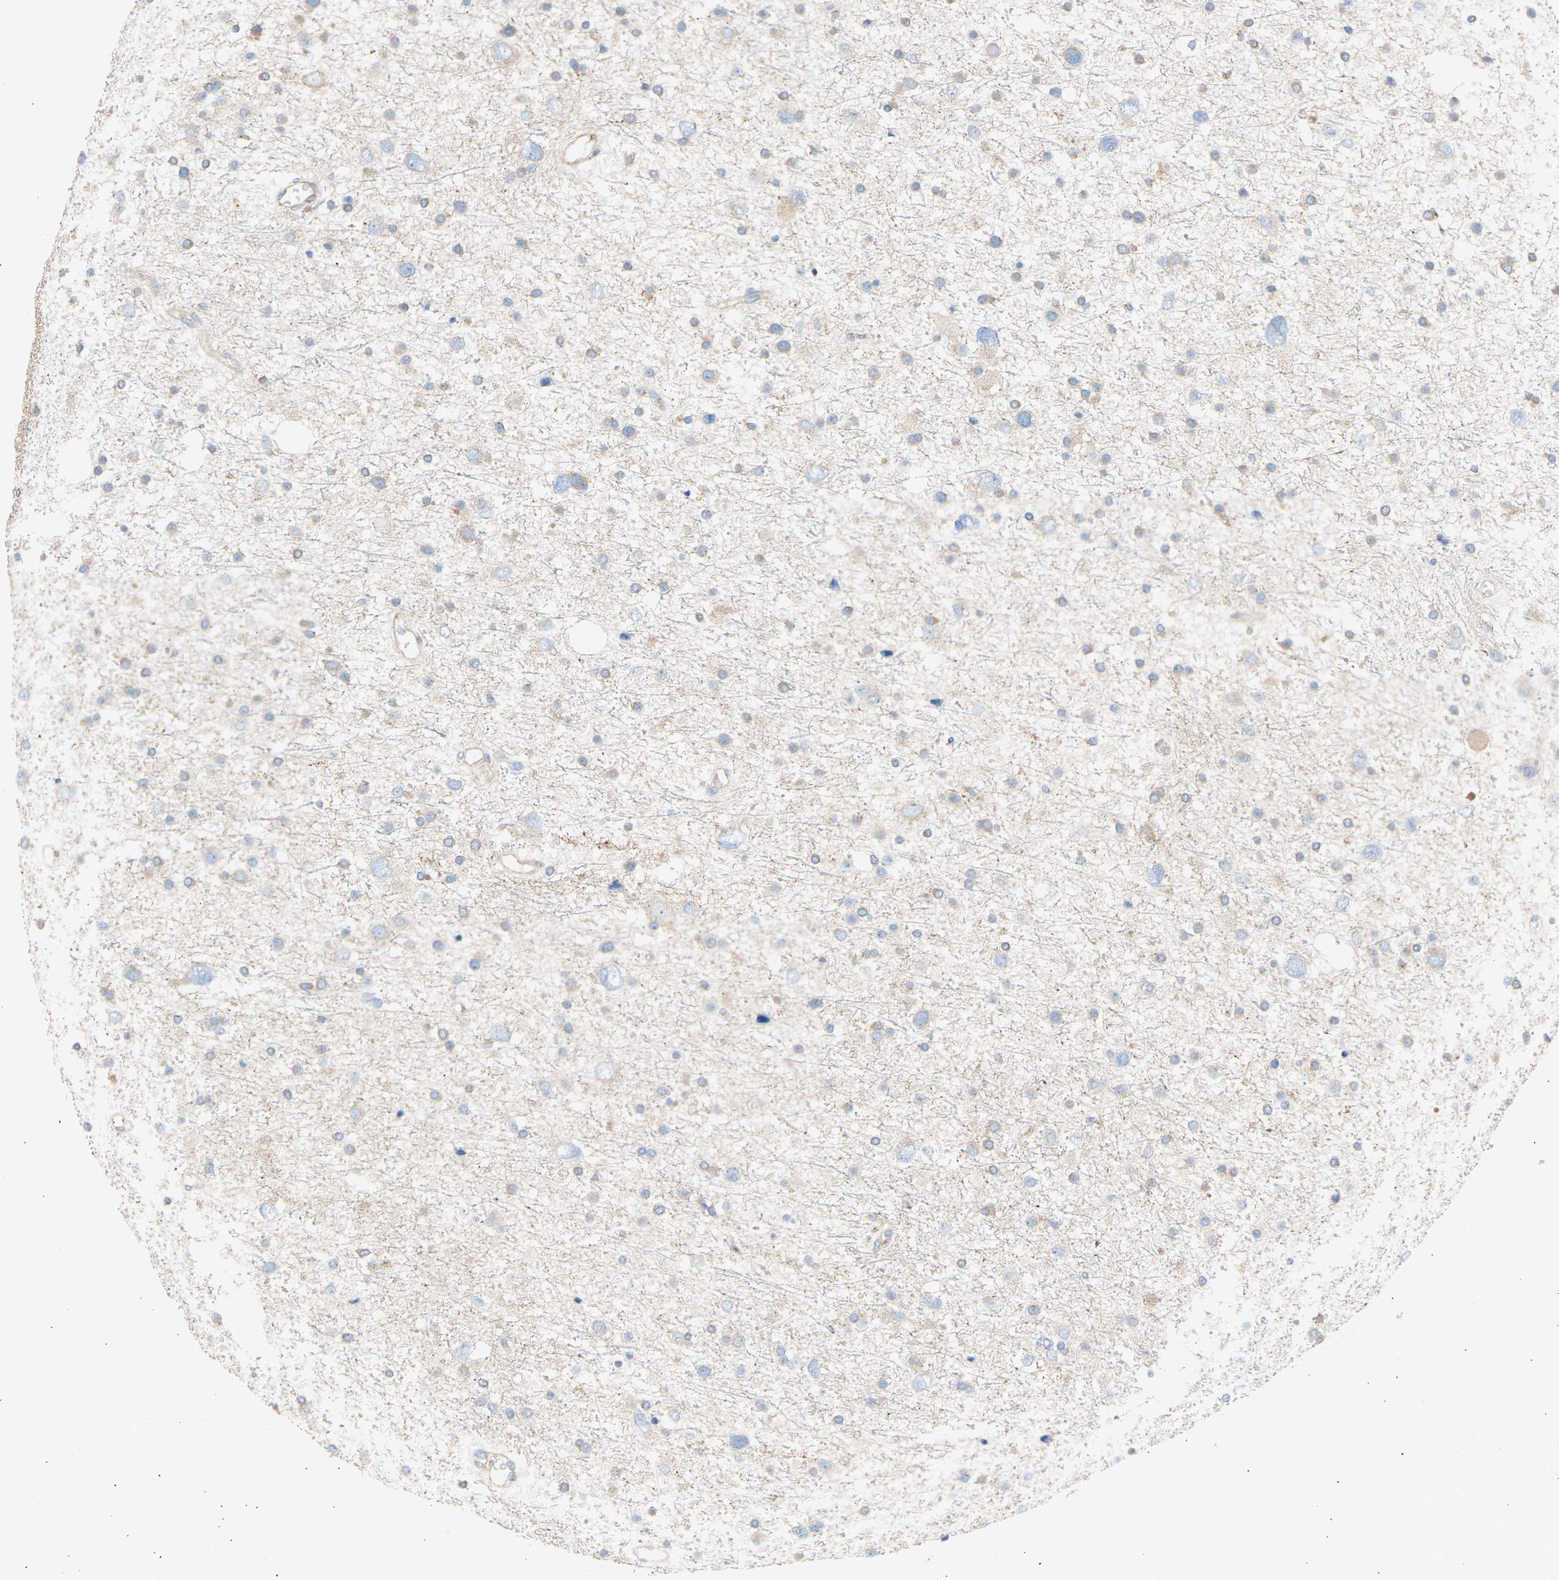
{"staining": {"intensity": "weak", "quantity": "<25%", "location": "cytoplasmic/membranous"}, "tissue": "glioma", "cell_type": "Tumor cells", "image_type": "cancer", "snomed": [{"axis": "morphology", "description": "Glioma, malignant, Low grade"}, {"axis": "topography", "description": "Brain"}], "caption": "A histopathology image of human low-grade glioma (malignant) is negative for staining in tumor cells. The staining was performed using DAB (3,3'-diaminobenzidine) to visualize the protein expression in brown, while the nuclei were stained in blue with hematoxylin (Magnification: 20x).", "gene": "GCN1", "patient": {"sex": "female", "age": 37}}